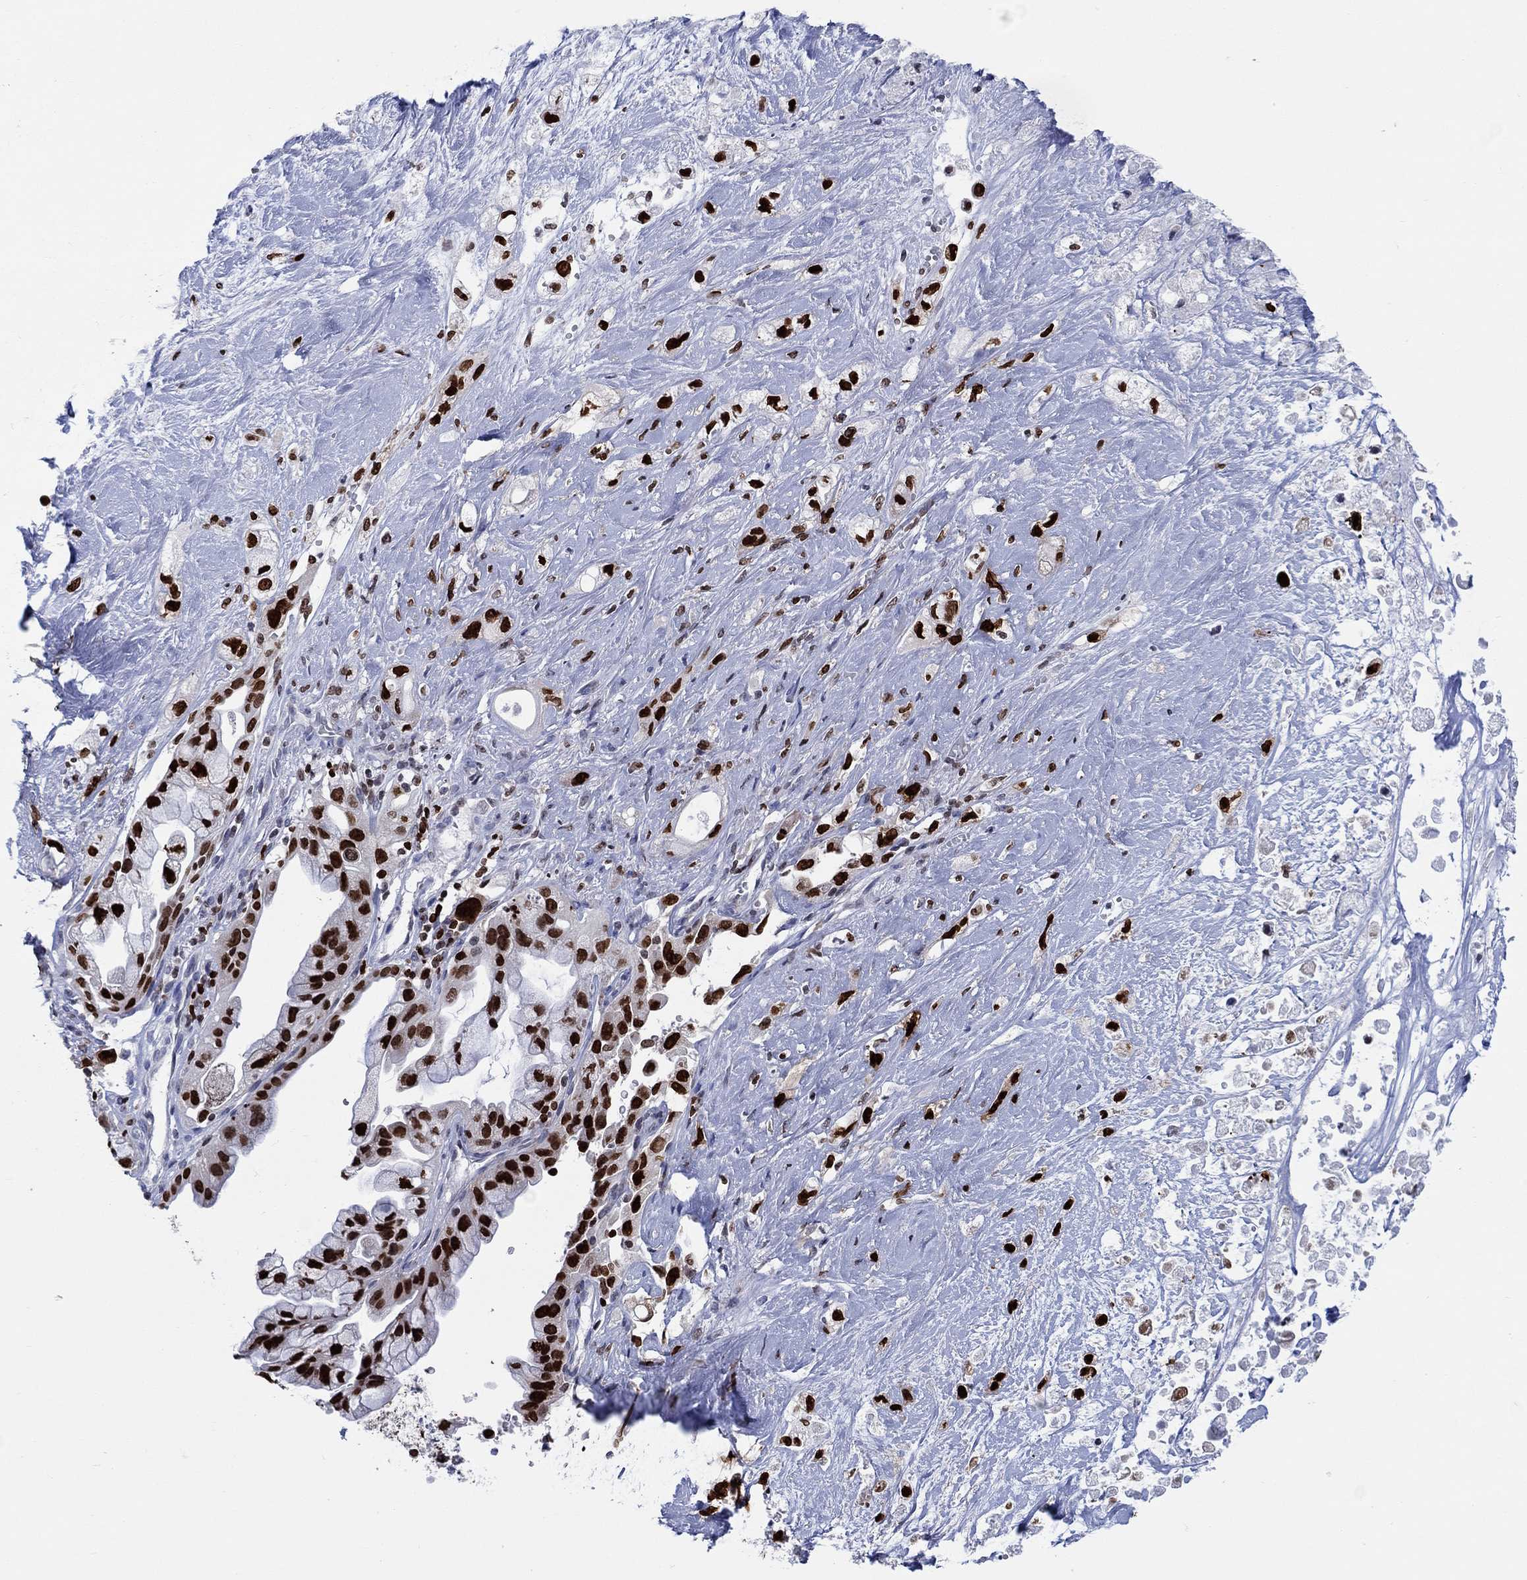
{"staining": {"intensity": "strong", "quantity": "25%-75%", "location": "nuclear"}, "tissue": "pancreatic cancer", "cell_type": "Tumor cells", "image_type": "cancer", "snomed": [{"axis": "morphology", "description": "Adenocarcinoma, NOS"}, {"axis": "topography", "description": "Pancreas"}], "caption": "This is an image of IHC staining of pancreatic cancer, which shows strong expression in the nuclear of tumor cells.", "gene": "HMGA1", "patient": {"sex": "male", "age": 44}}